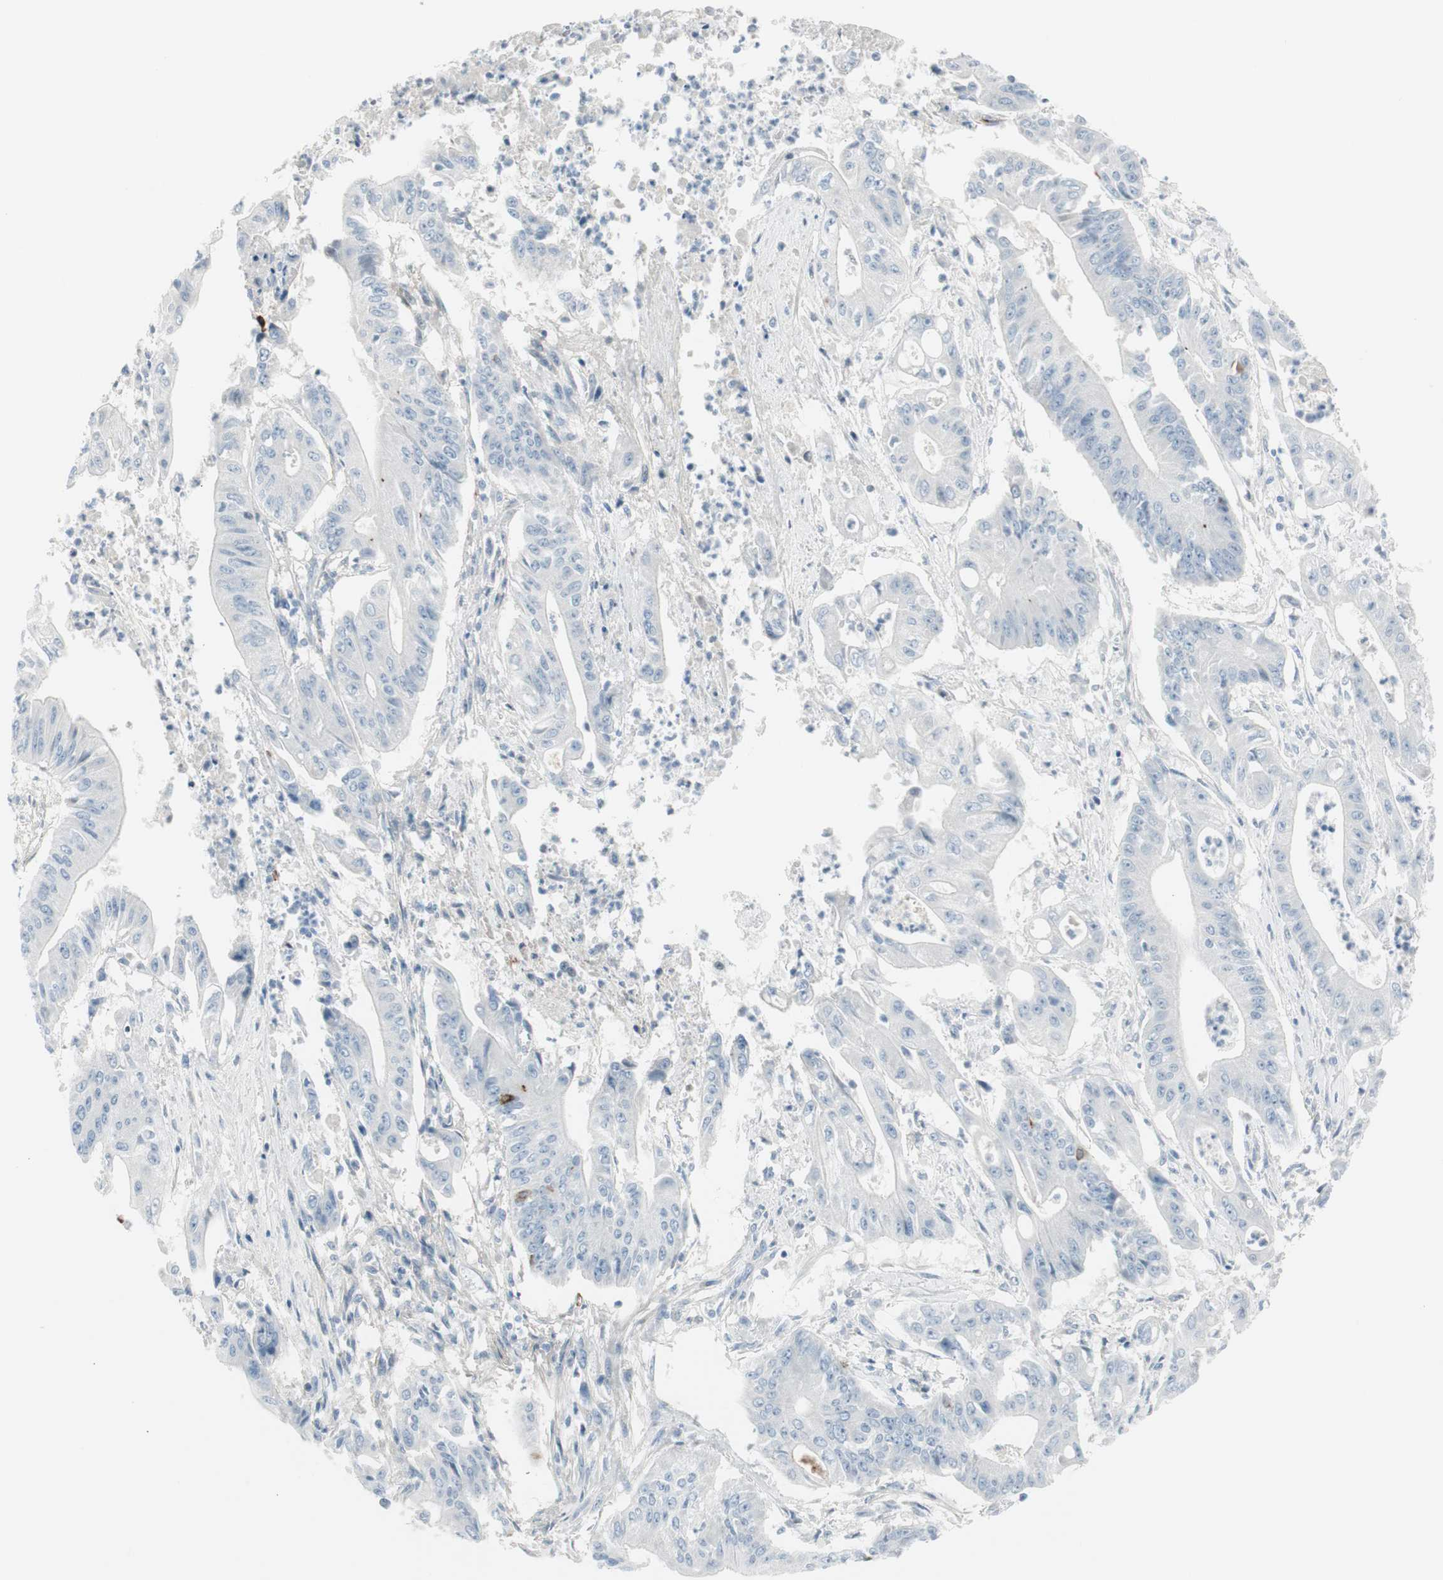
{"staining": {"intensity": "negative", "quantity": "none", "location": "none"}, "tissue": "pancreatic cancer", "cell_type": "Tumor cells", "image_type": "cancer", "snomed": [{"axis": "morphology", "description": "Normal tissue, NOS"}, {"axis": "topography", "description": "Lymph node"}], "caption": "DAB immunohistochemical staining of human pancreatic cancer demonstrates no significant staining in tumor cells.", "gene": "CACNA2D1", "patient": {"sex": "male", "age": 62}}